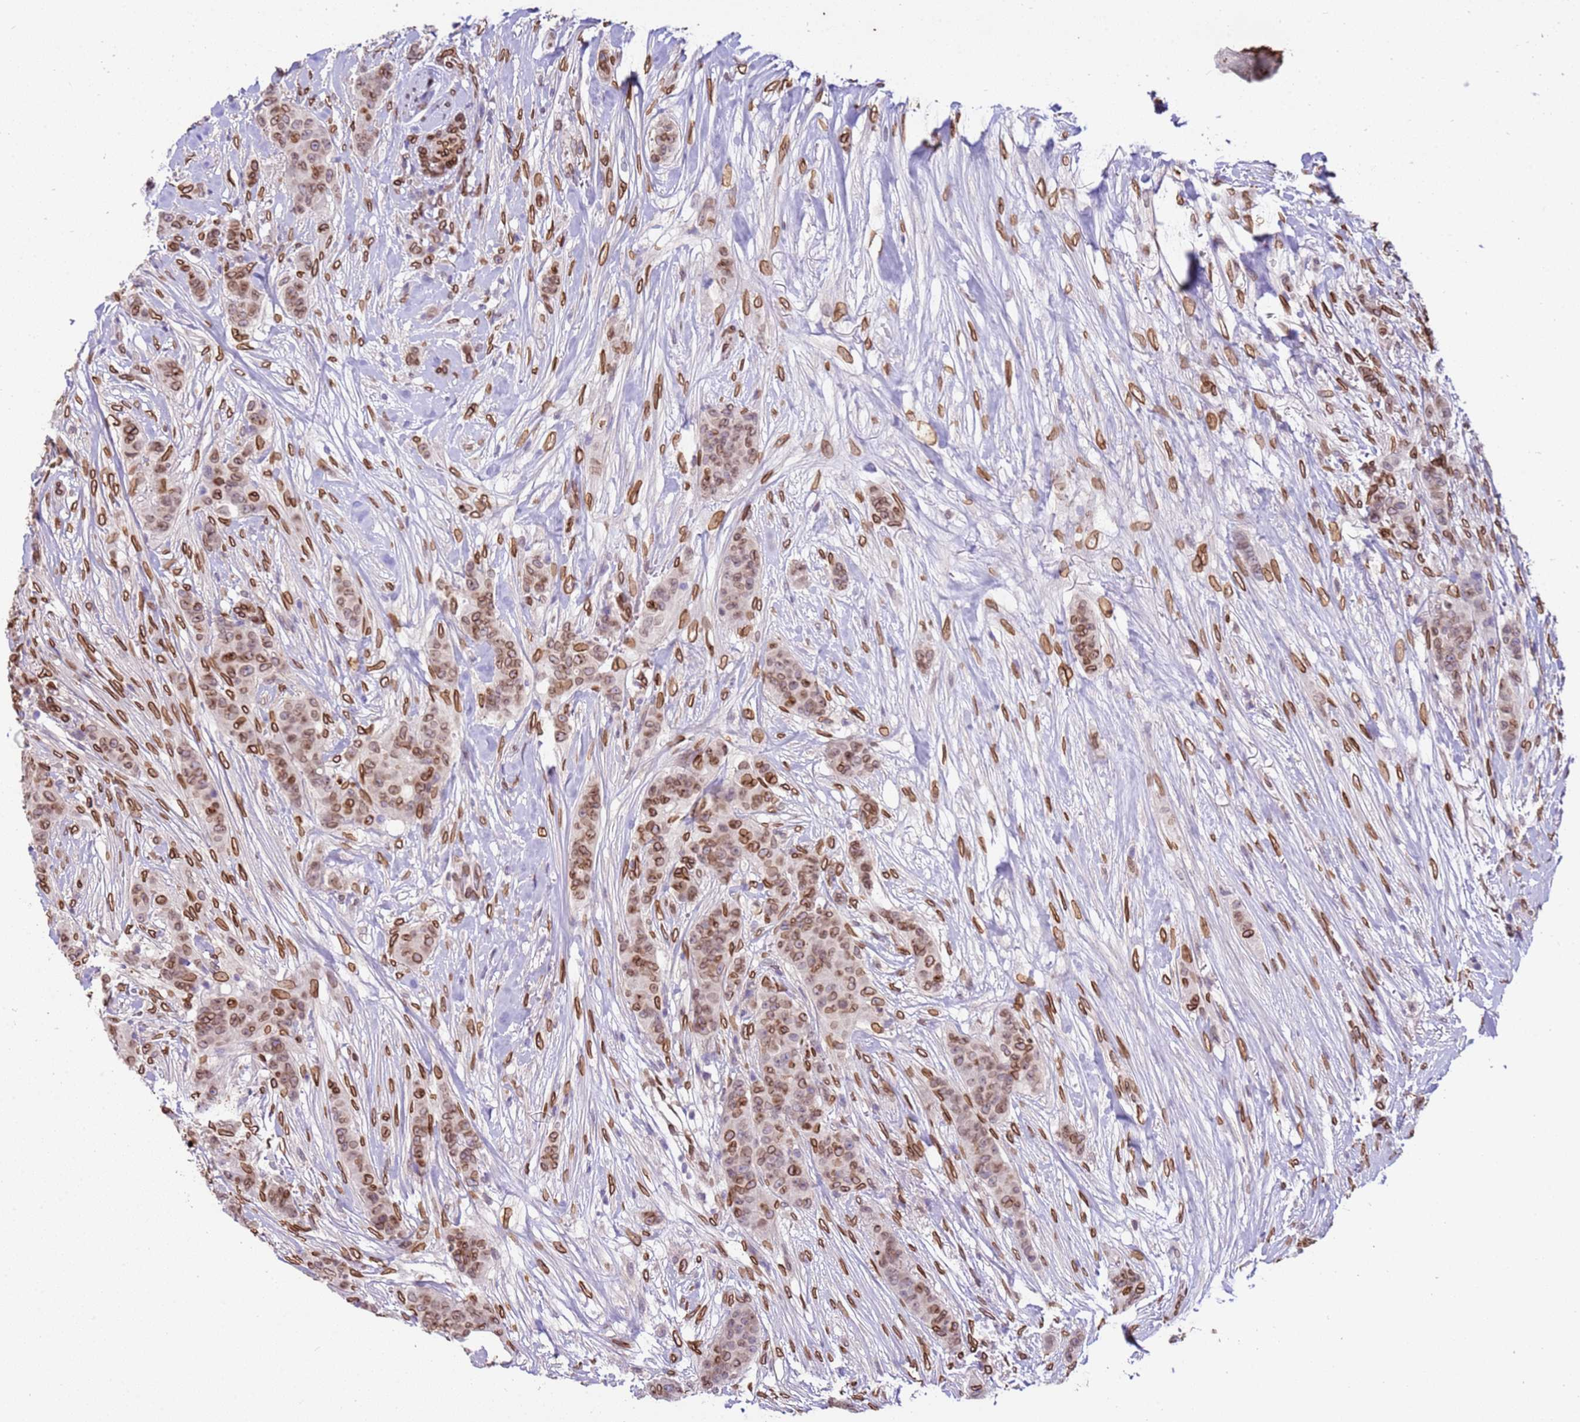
{"staining": {"intensity": "moderate", "quantity": "25%-75%", "location": "cytoplasmic/membranous,nuclear"}, "tissue": "breast cancer", "cell_type": "Tumor cells", "image_type": "cancer", "snomed": [{"axis": "morphology", "description": "Duct carcinoma"}, {"axis": "topography", "description": "Breast"}], "caption": "Protein staining of intraductal carcinoma (breast) tissue shows moderate cytoplasmic/membranous and nuclear staining in about 25%-75% of tumor cells.", "gene": "TMEM47", "patient": {"sex": "female", "age": 40}}